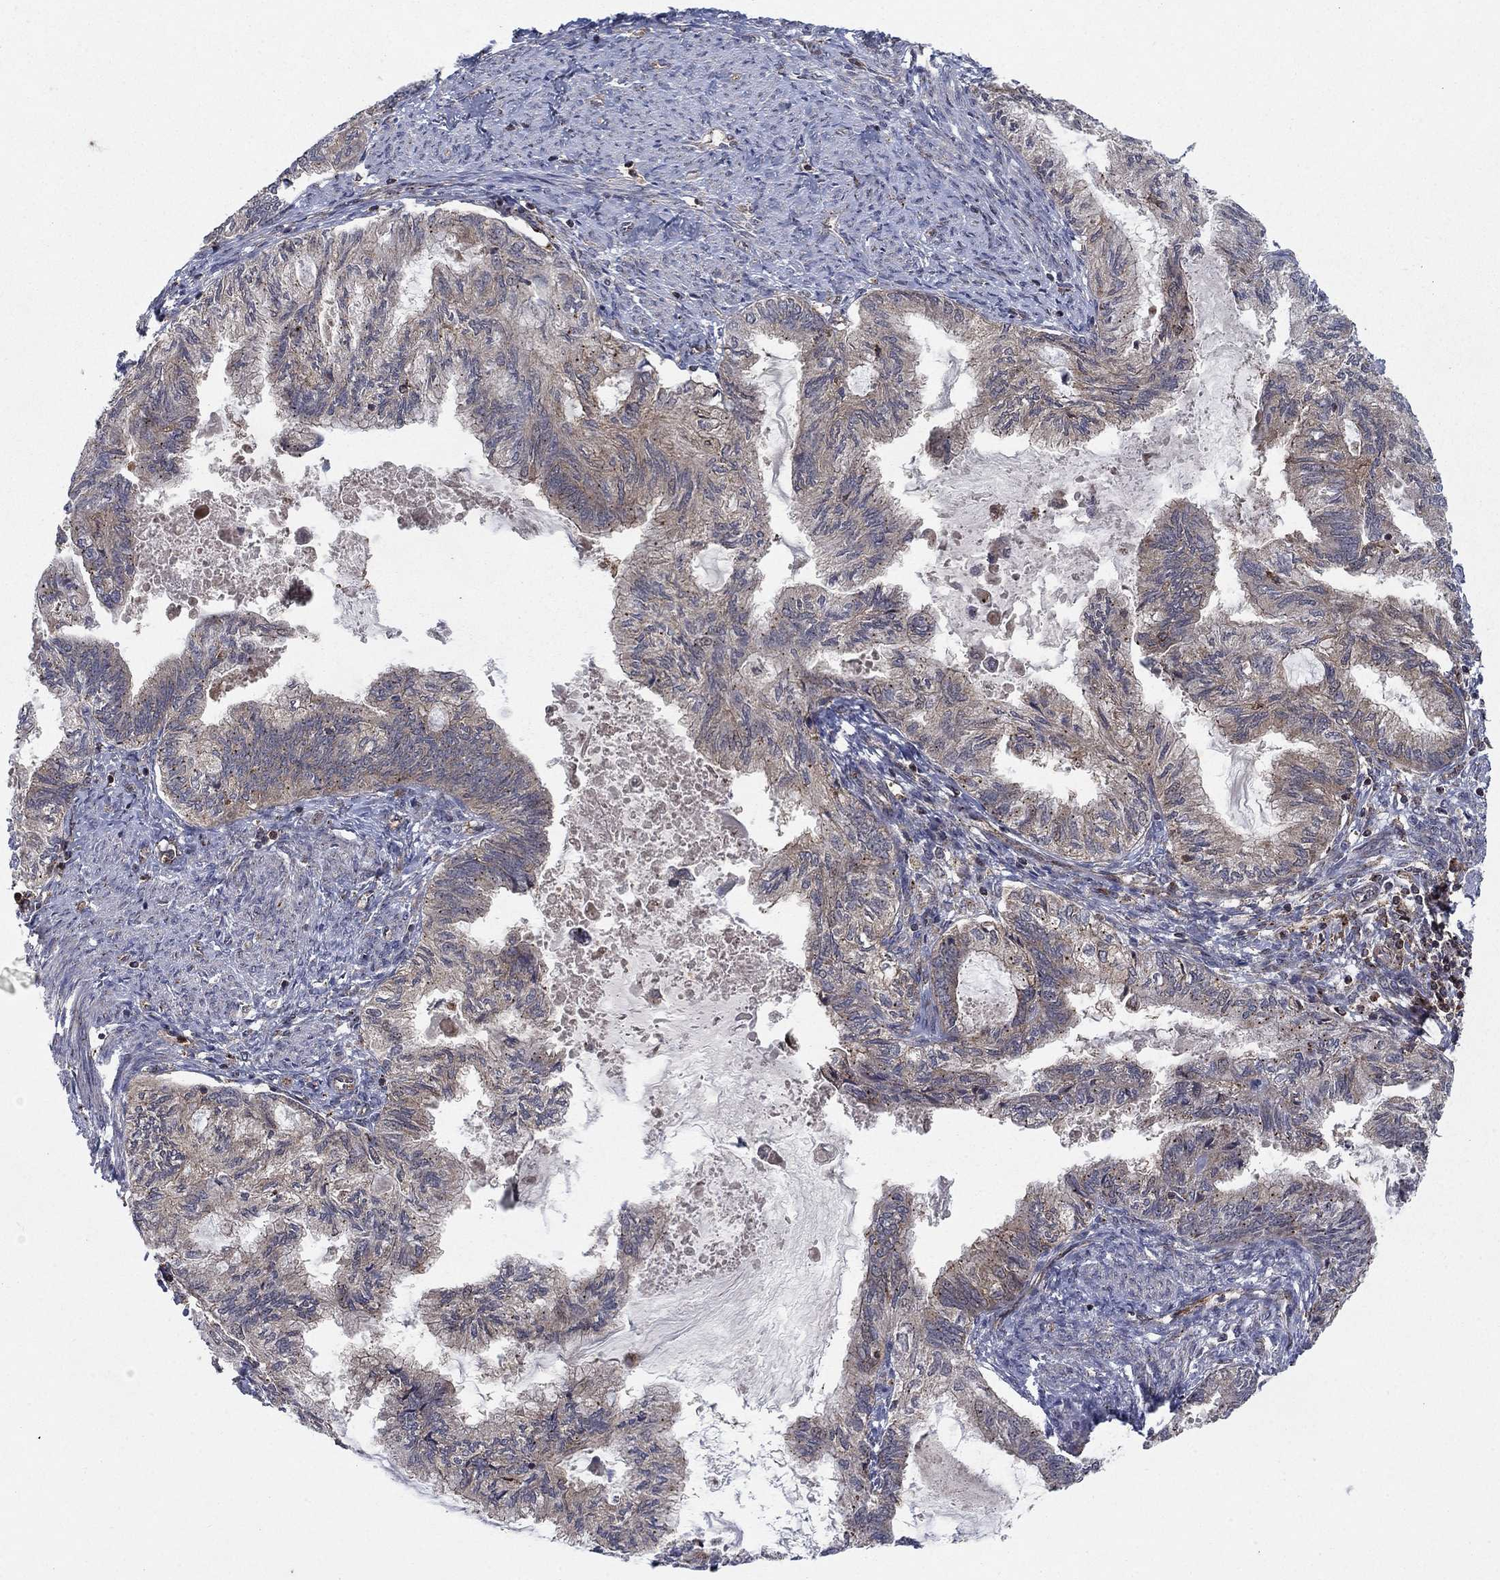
{"staining": {"intensity": "negative", "quantity": "none", "location": "none"}, "tissue": "endometrial cancer", "cell_type": "Tumor cells", "image_type": "cancer", "snomed": [{"axis": "morphology", "description": "Adenocarcinoma, NOS"}, {"axis": "topography", "description": "Endometrium"}], "caption": "The histopathology image displays no staining of tumor cells in adenocarcinoma (endometrial). (DAB immunohistochemistry, high magnification).", "gene": "IFI35", "patient": {"sex": "female", "age": 86}}